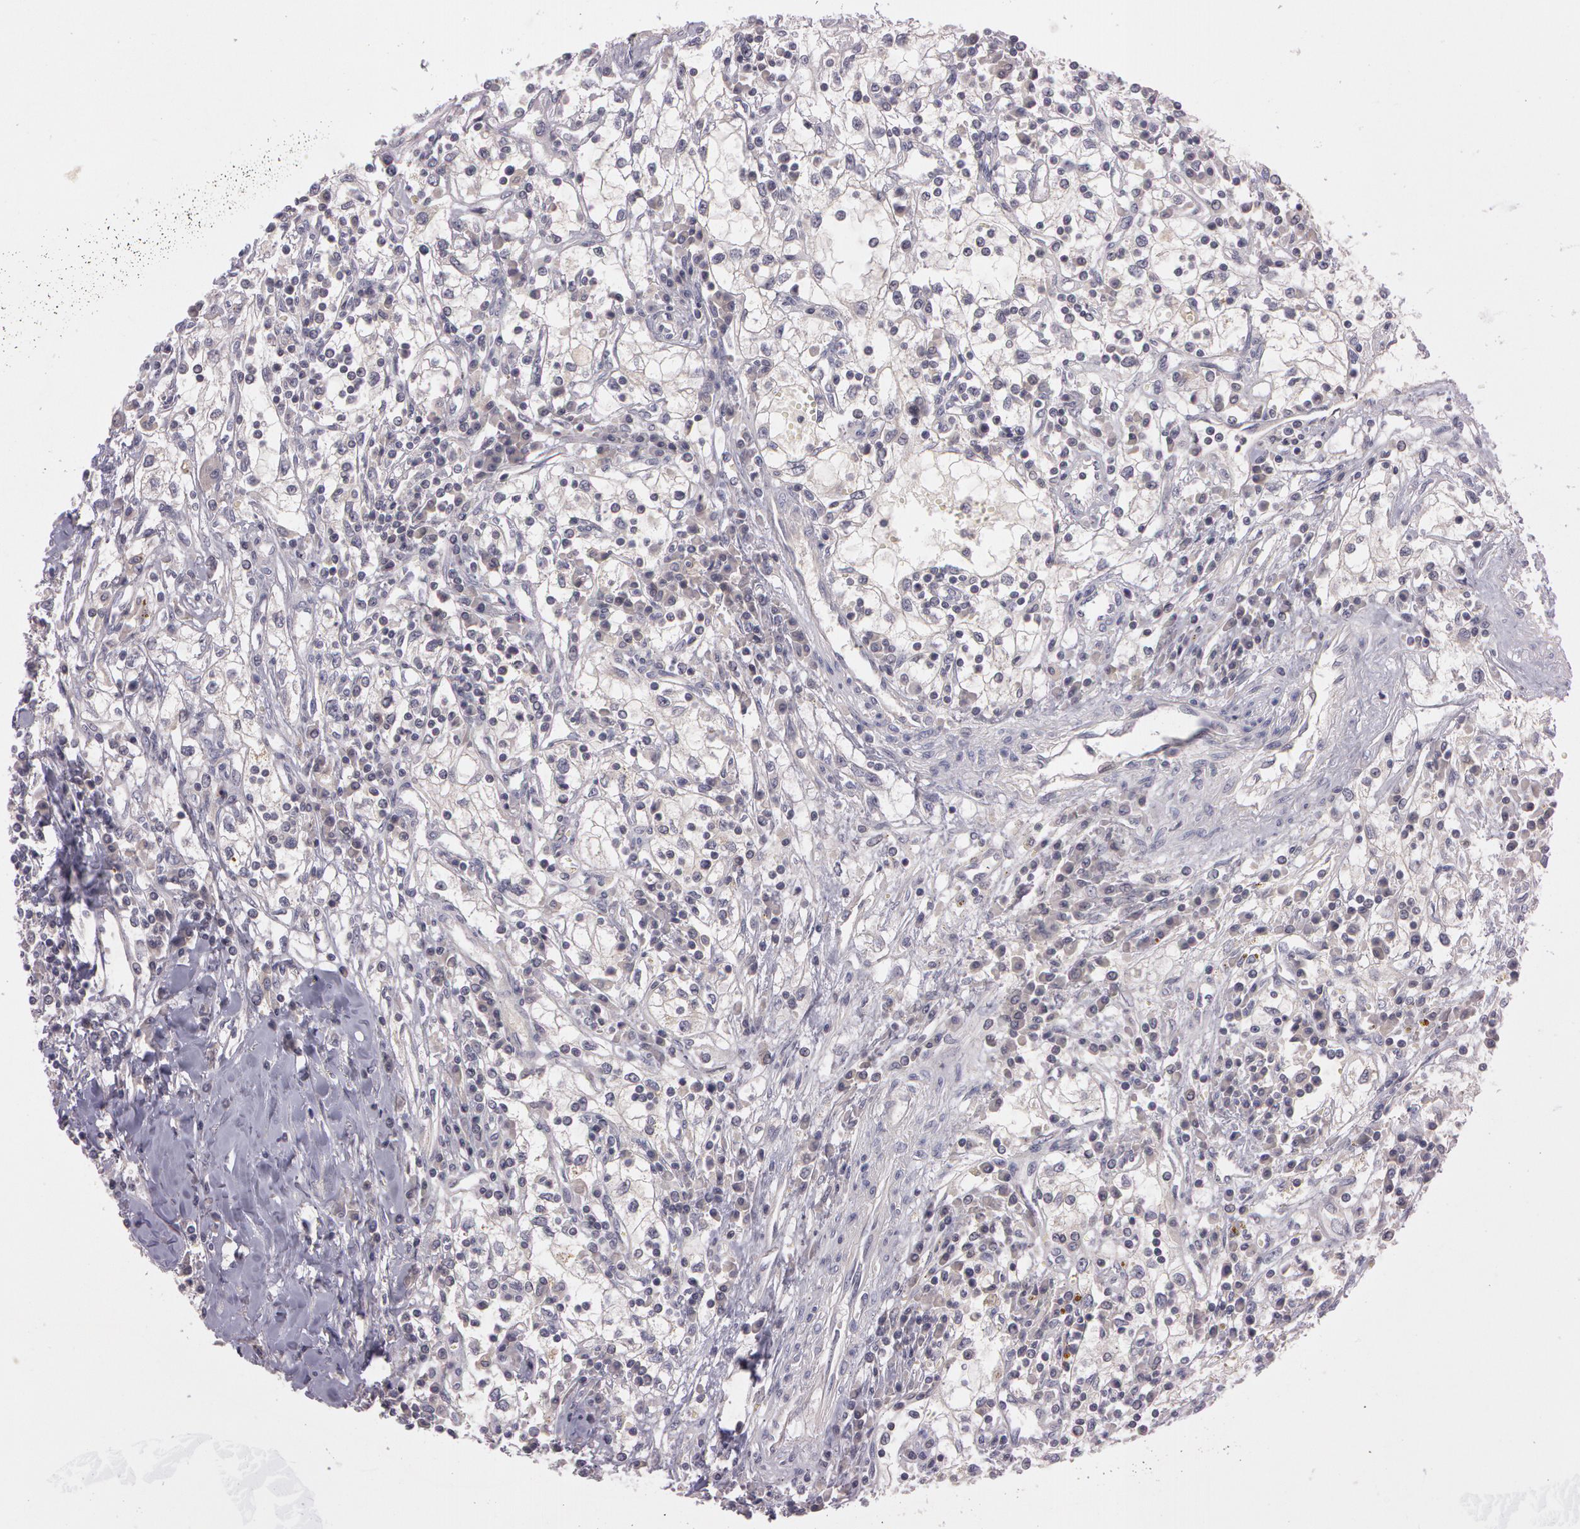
{"staining": {"intensity": "weak", "quantity": "25%-75%", "location": "cytoplasmic/membranous"}, "tissue": "renal cancer", "cell_type": "Tumor cells", "image_type": "cancer", "snomed": [{"axis": "morphology", "description": "Adenocarcinoma, NOS"}, {"axis": "topography", "description": "Kidney"}], "caption": "Immunohistochemical staining of renal adenocarcinoma reveals low levels of weak cytoplasmic/membranous protein positivity in about 25%-75% of tumor cells.", "gene": "MXRA5", "patient": {"sex": "male", "age": 82}}